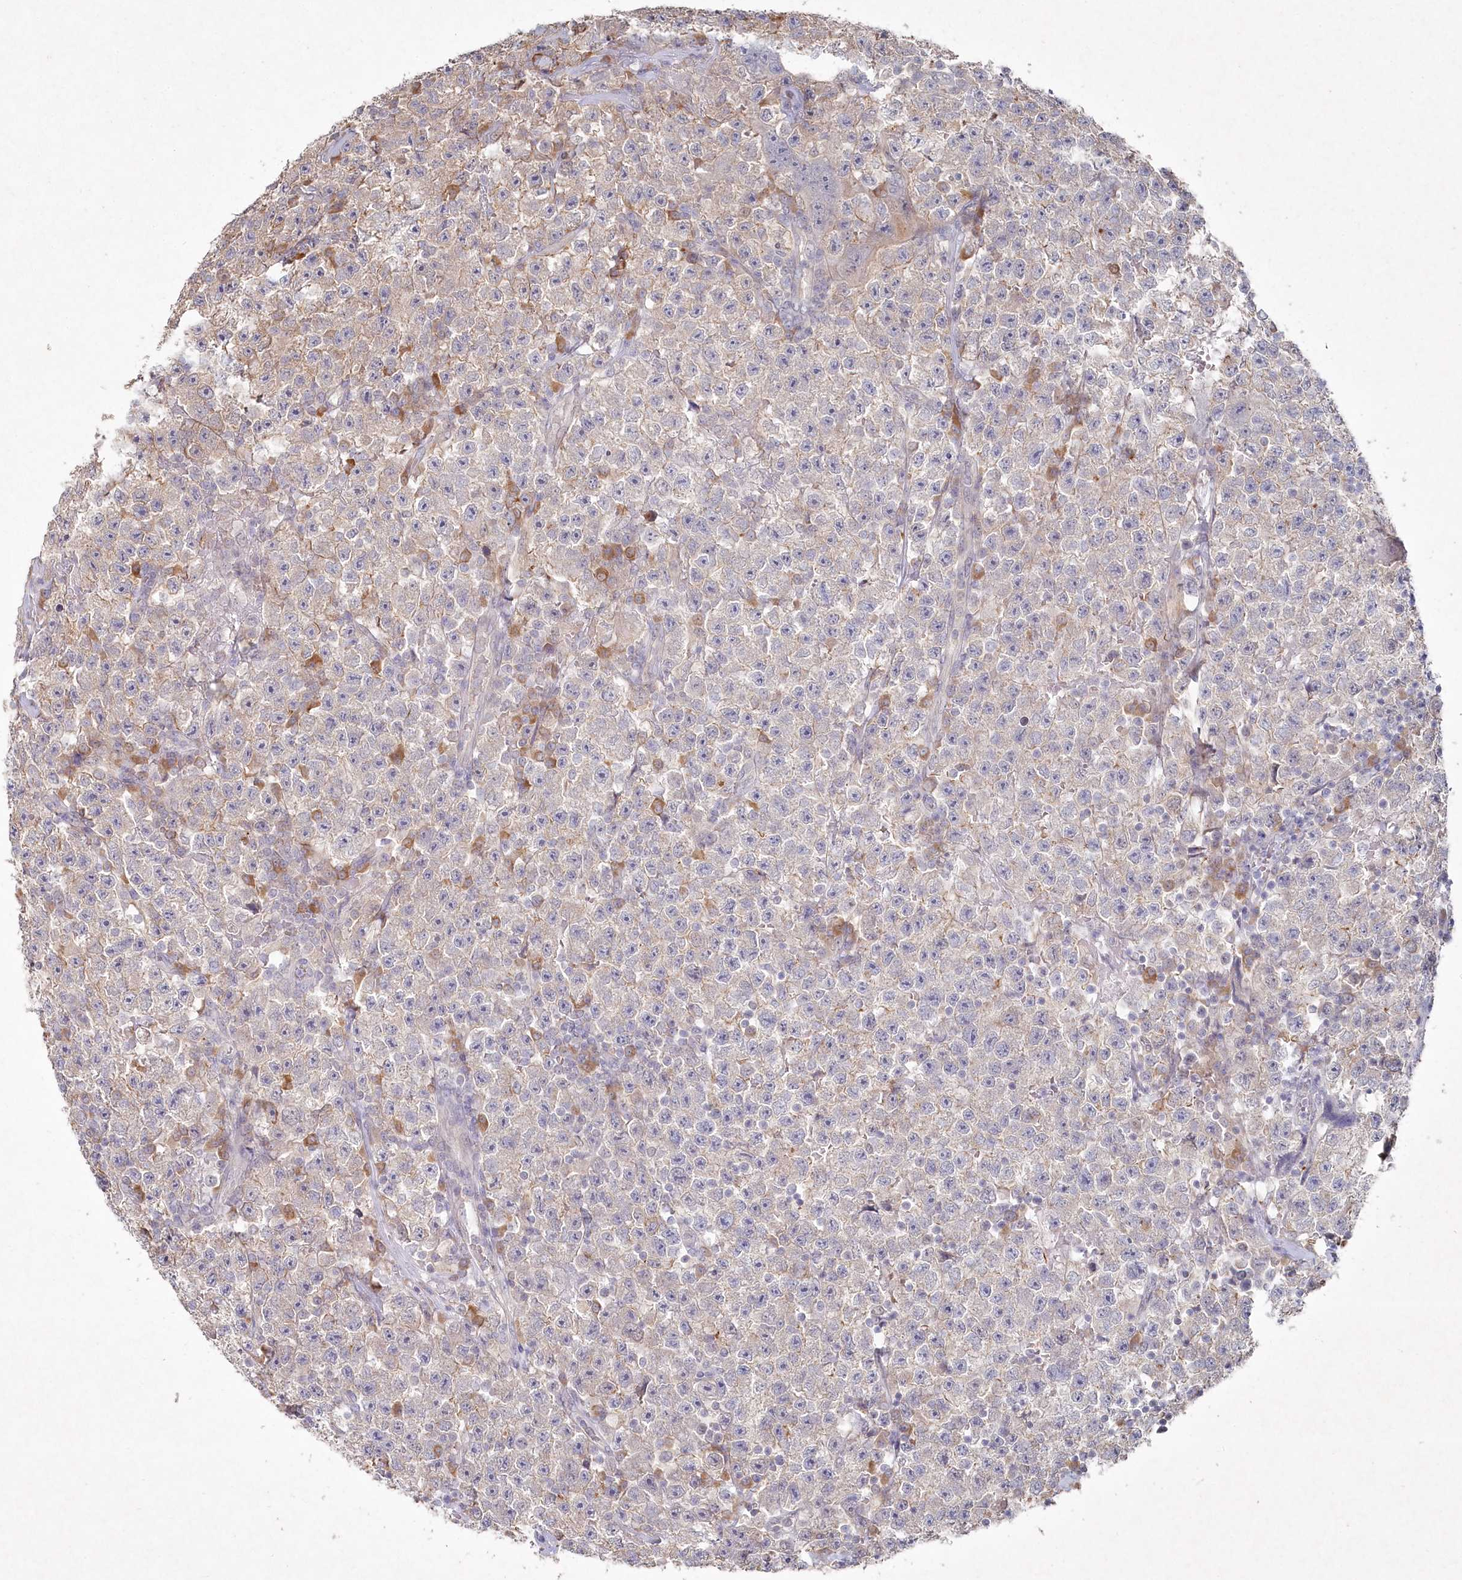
{"staining": {"intensity": "weak", "quantity": "<25%", "location": "cytoplasmic/membranous"}, "tissue": "testis cancer", "cell_type": "Tumor cells", "image_type": "cancer", "snomed": [{"axis": "morphology", "description": "Seminoma, NOS"}, {"axis": "topography", "description": "Testis"}], "caption": "Immunohistochemical staining of testis cancer shows no significant positivity in tumor cells. Nuclei are stained in blue.", "gene": "TGFBRAP1", "patient": {"sex": "male", "age": 22}}